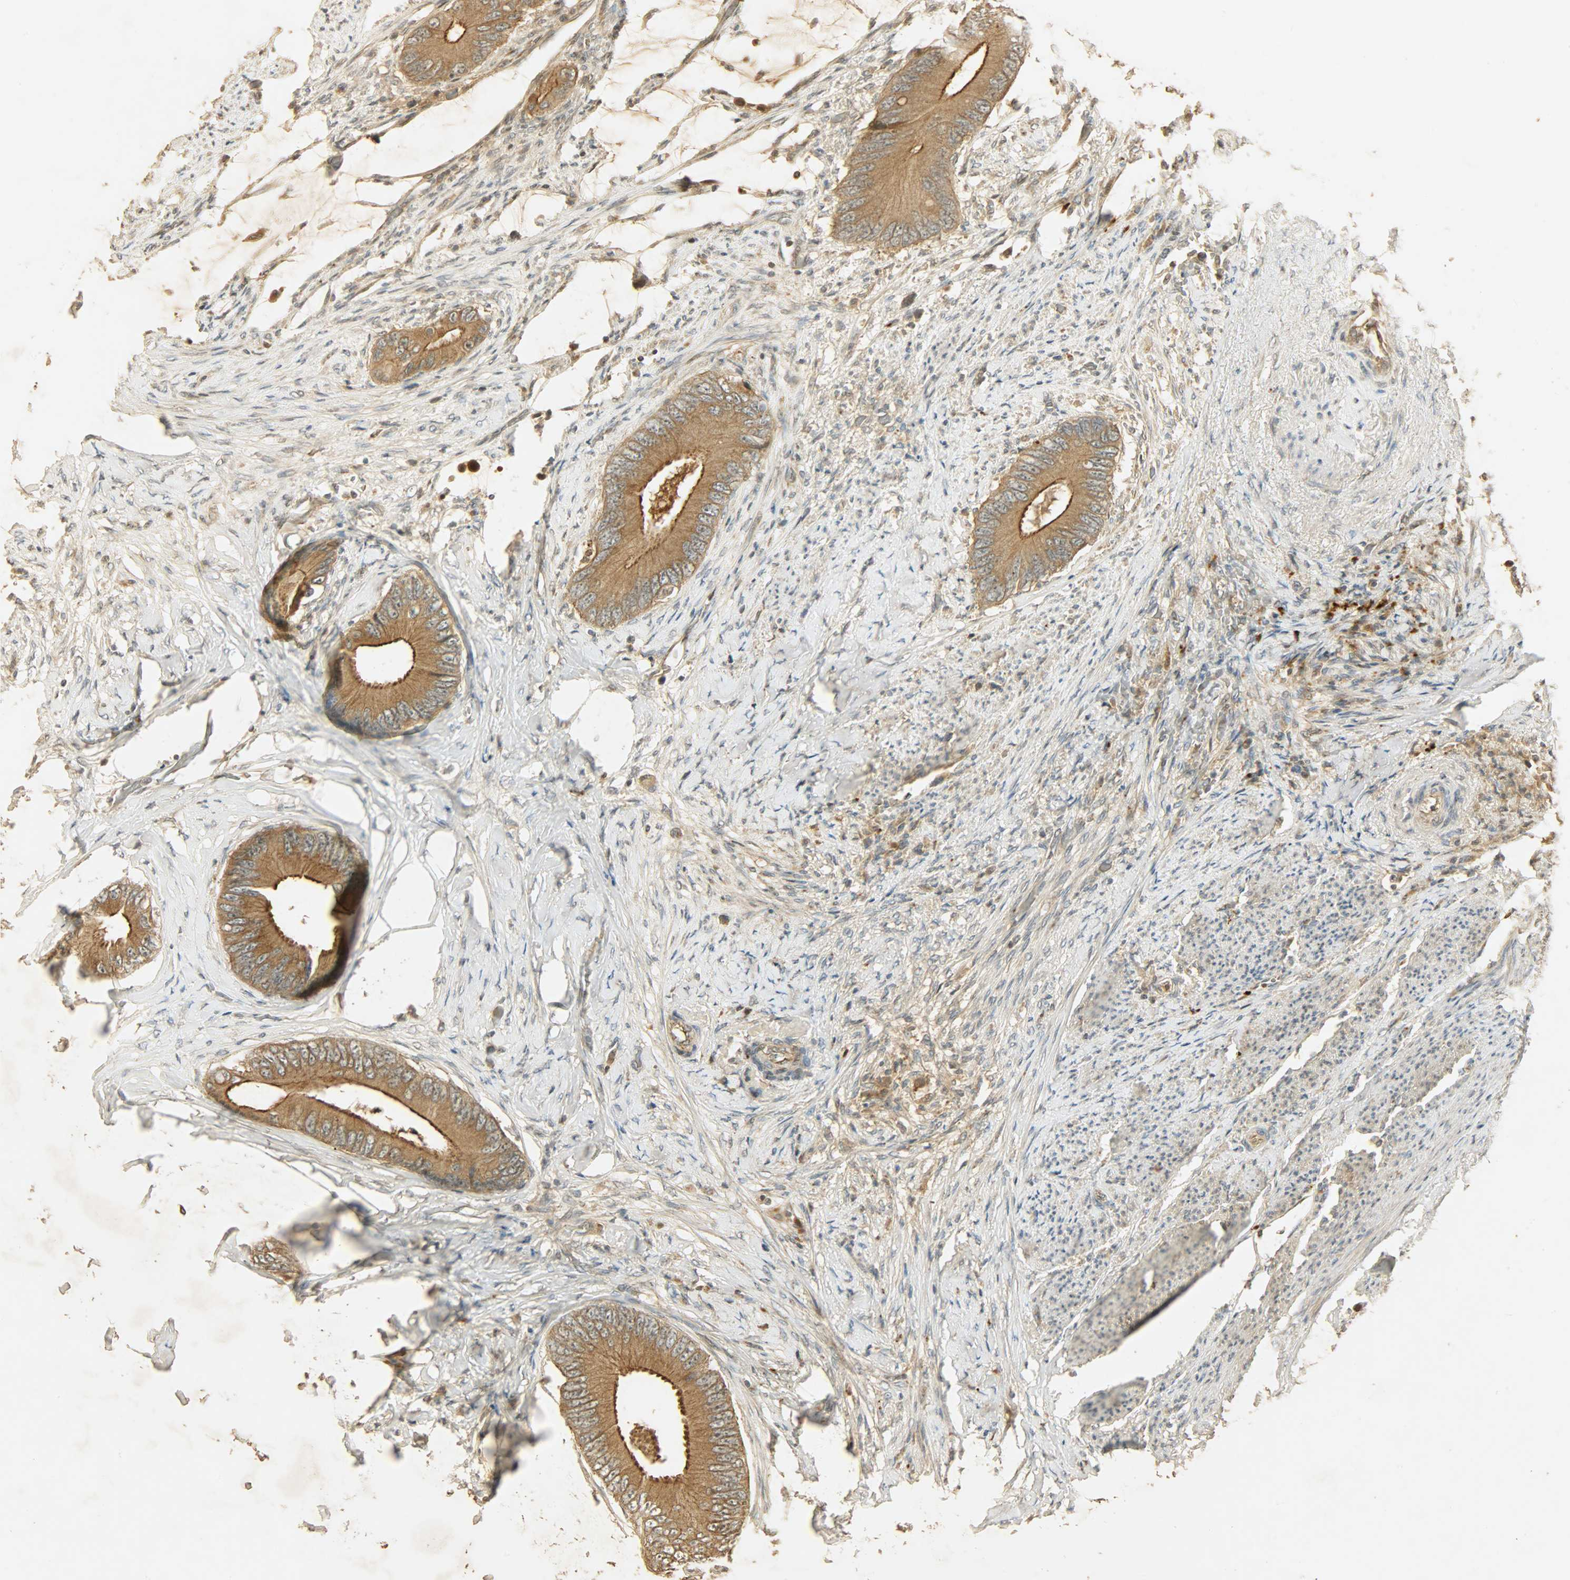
{"staining": {"intensity": "moderate", "quantity": ">75%", "location": "cytoplasmic/membranous"}, "tissue": "colorectal cancer", "cell_type": "Tumor cells", "image_type": "cancer", "snomed": [{"axis": "morphology", "description": "Normal tissue, NOS"}, {"axis": "morphology", "description": "Adenocarcinoma, NOS"}, {"axis": "topography", "description": "Rectum"}, {"axis": "topography", "description": "Peripheral nerve tissue"}], "caption": "Colorectal cancer (adenocarcinoma) tissue displays moderate cytoplasmic/membranous staining in approximately >75% of tumor cells, visualized by immunohistochemistry.", "gene": "ATP2B1", "patient": {"sex": "female", "age": 77}}